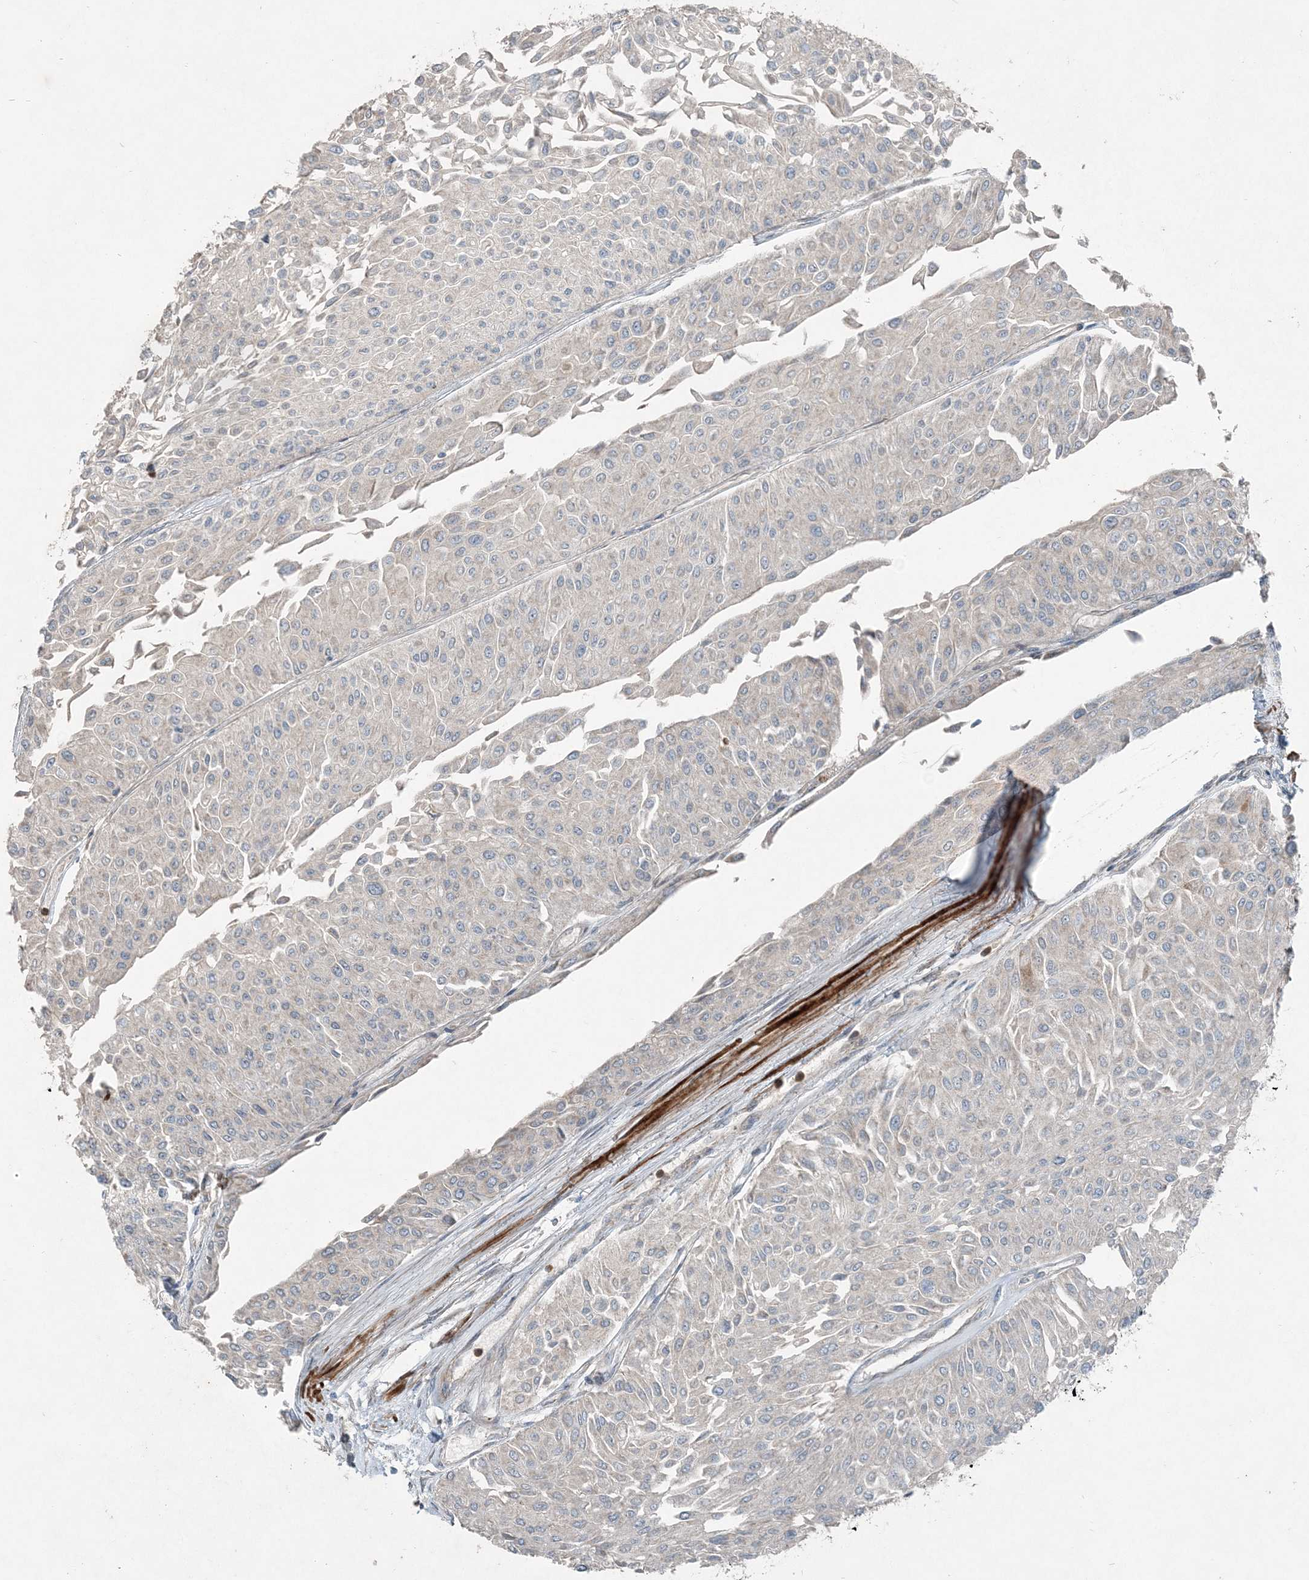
{"staining": {"intensity": "negative", "quantity": "none", "location": "none"}, "tissue": "urothelial cancer", "cell_type": "Tumor cells", "image_type": "cancer", "snomed": [{"axis": "morphology", "description": "Urothelial carcinoma, Low grade"}, {"axis": "topography", "description": "Urinary bladder"}], "caption": "Urothelial cancer was stained to show a protein in brown. There is no significant staining in tumor cells.", "gene": "INTU", "patient": {"sex": "male", "age": 67}}